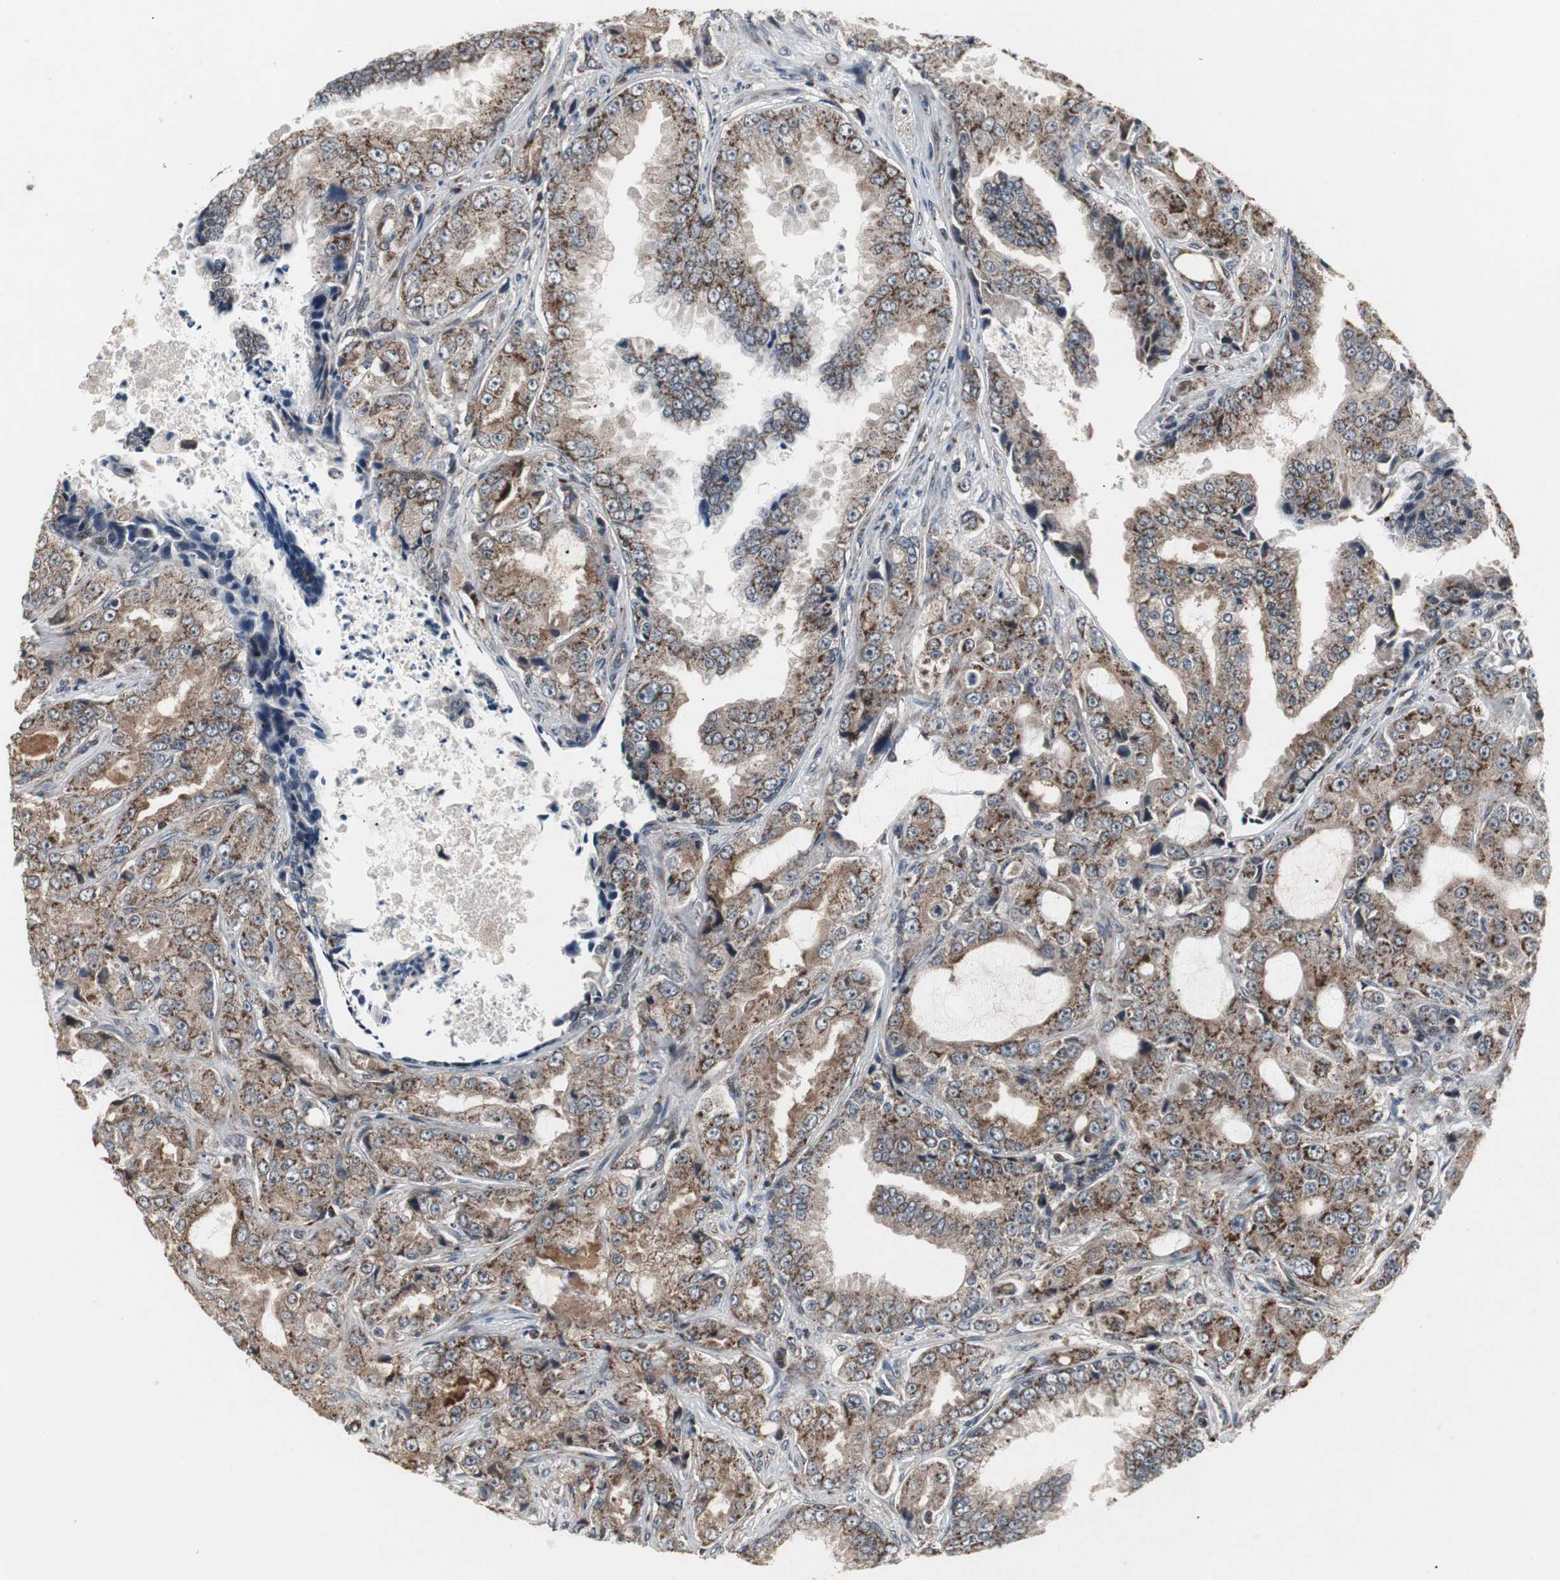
{"staining": {"intensity": "strong", "quantity": ">75%", "location": "cytoplasmic/membranous"}, "tissue": "prostate cancer", "cell_type": "Tumor cells", "image_type": "cancer", "snomed": [{"axis": "morphology", "description": "Adenocarcinoma, Medium grade"}, {"axis": "topography", "description": "Prostate"}], "caption": "This is a micrograph of immunohistochemistry staining of prostate cancer, which shows strong positivity in the cytoplasmic/membranous of tumor cells.", "gene": "MRPL40", "patient": {"sex": "male", "age": 70}}